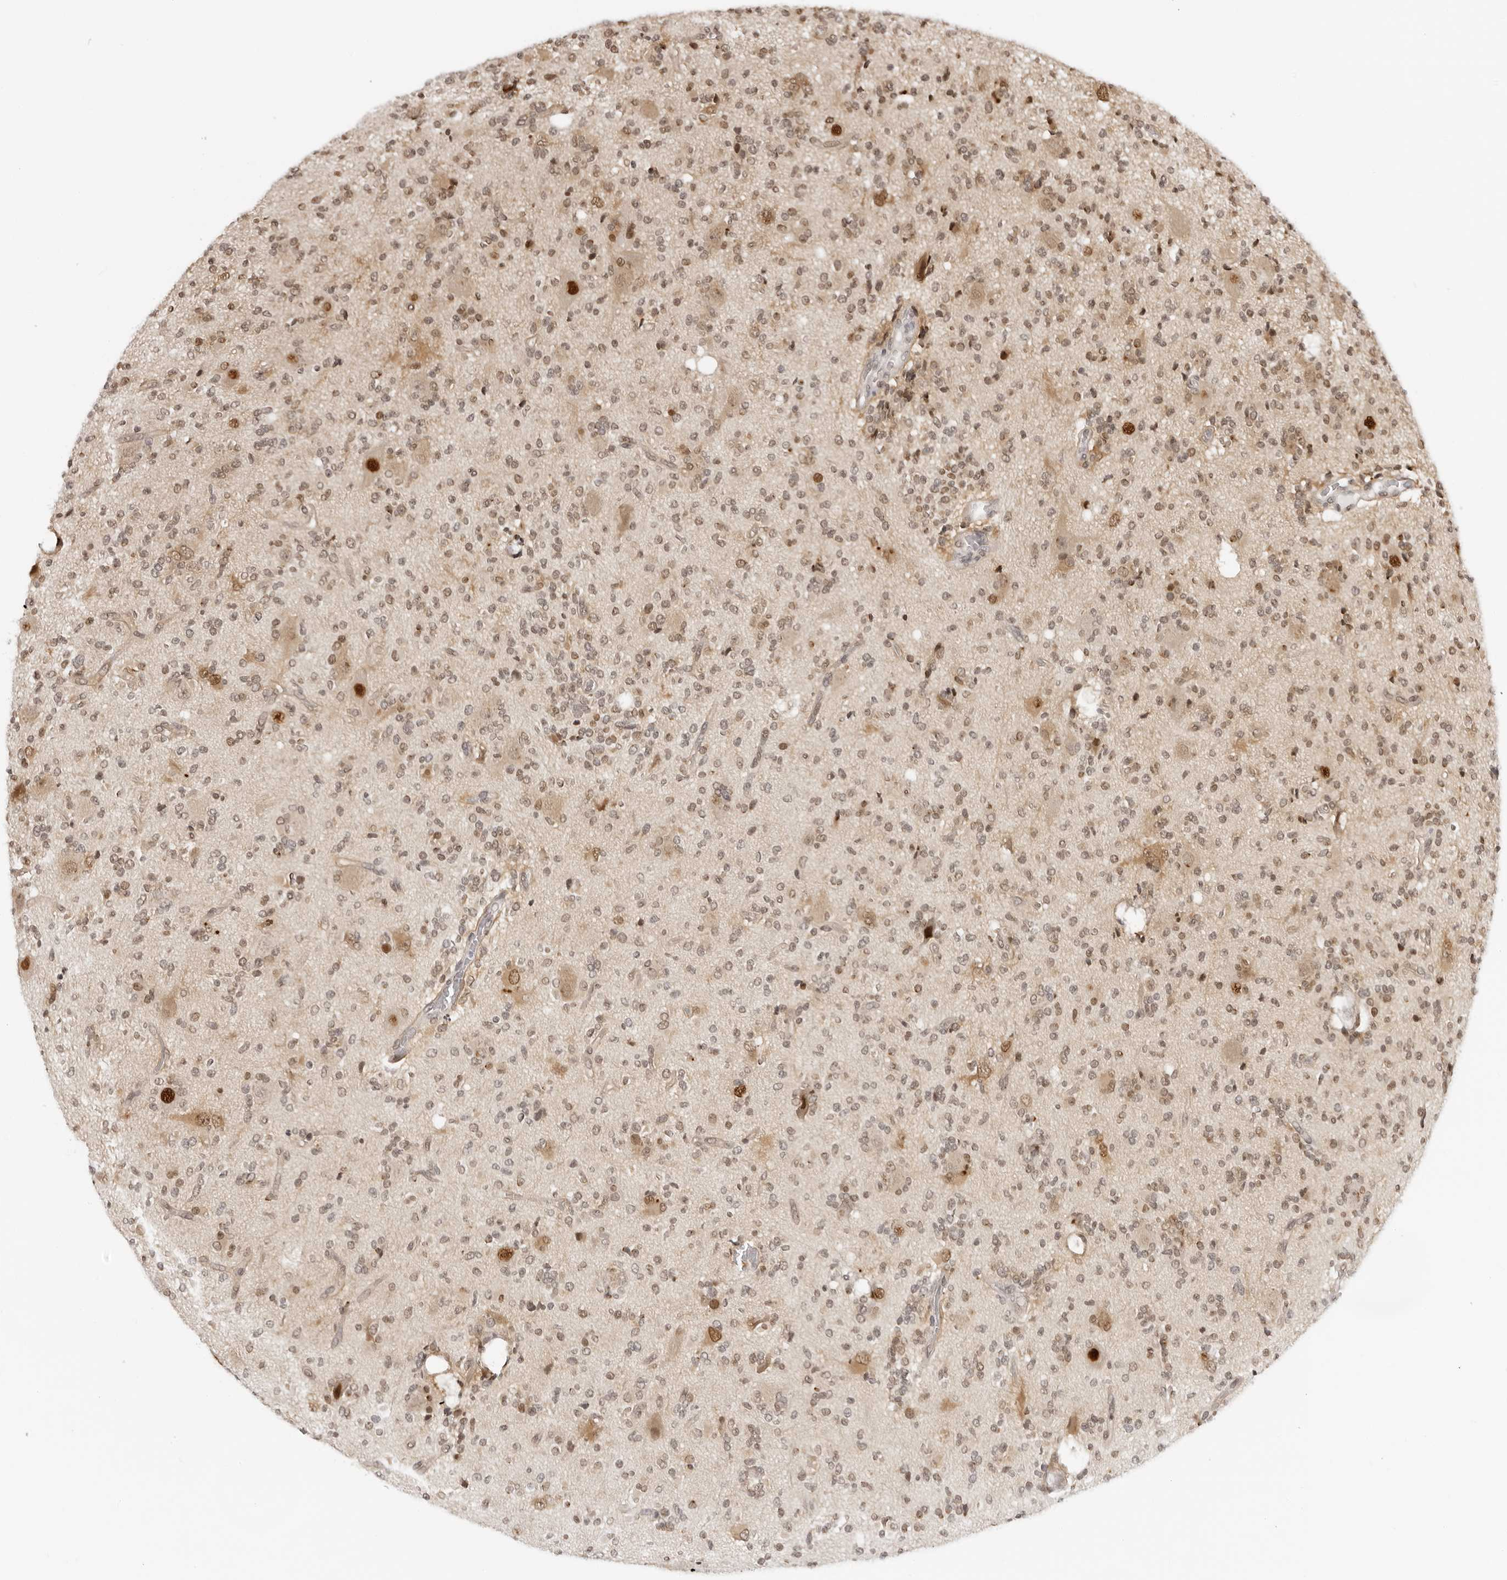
{"staining": {"intensity": "moderate", "quantity": "25%-75%", "location": "nuclear"}, "tissue": "glioma", "cell_type": "Tumor cells", "image_type": "cancer", "snomed": [{"axis": "morphology", "description": "Glioma, malignant, High grade"}, {"axis": "topography", "description": "Brain"}], "caption": "Immunohistochemistry (IHC) of human glioma demonstrates medium levels of moderate nuclear positivity in about 25%-75% of tumor cells.", "gene": "WDR77", "patient": {"sex": "male", "age": 34}}